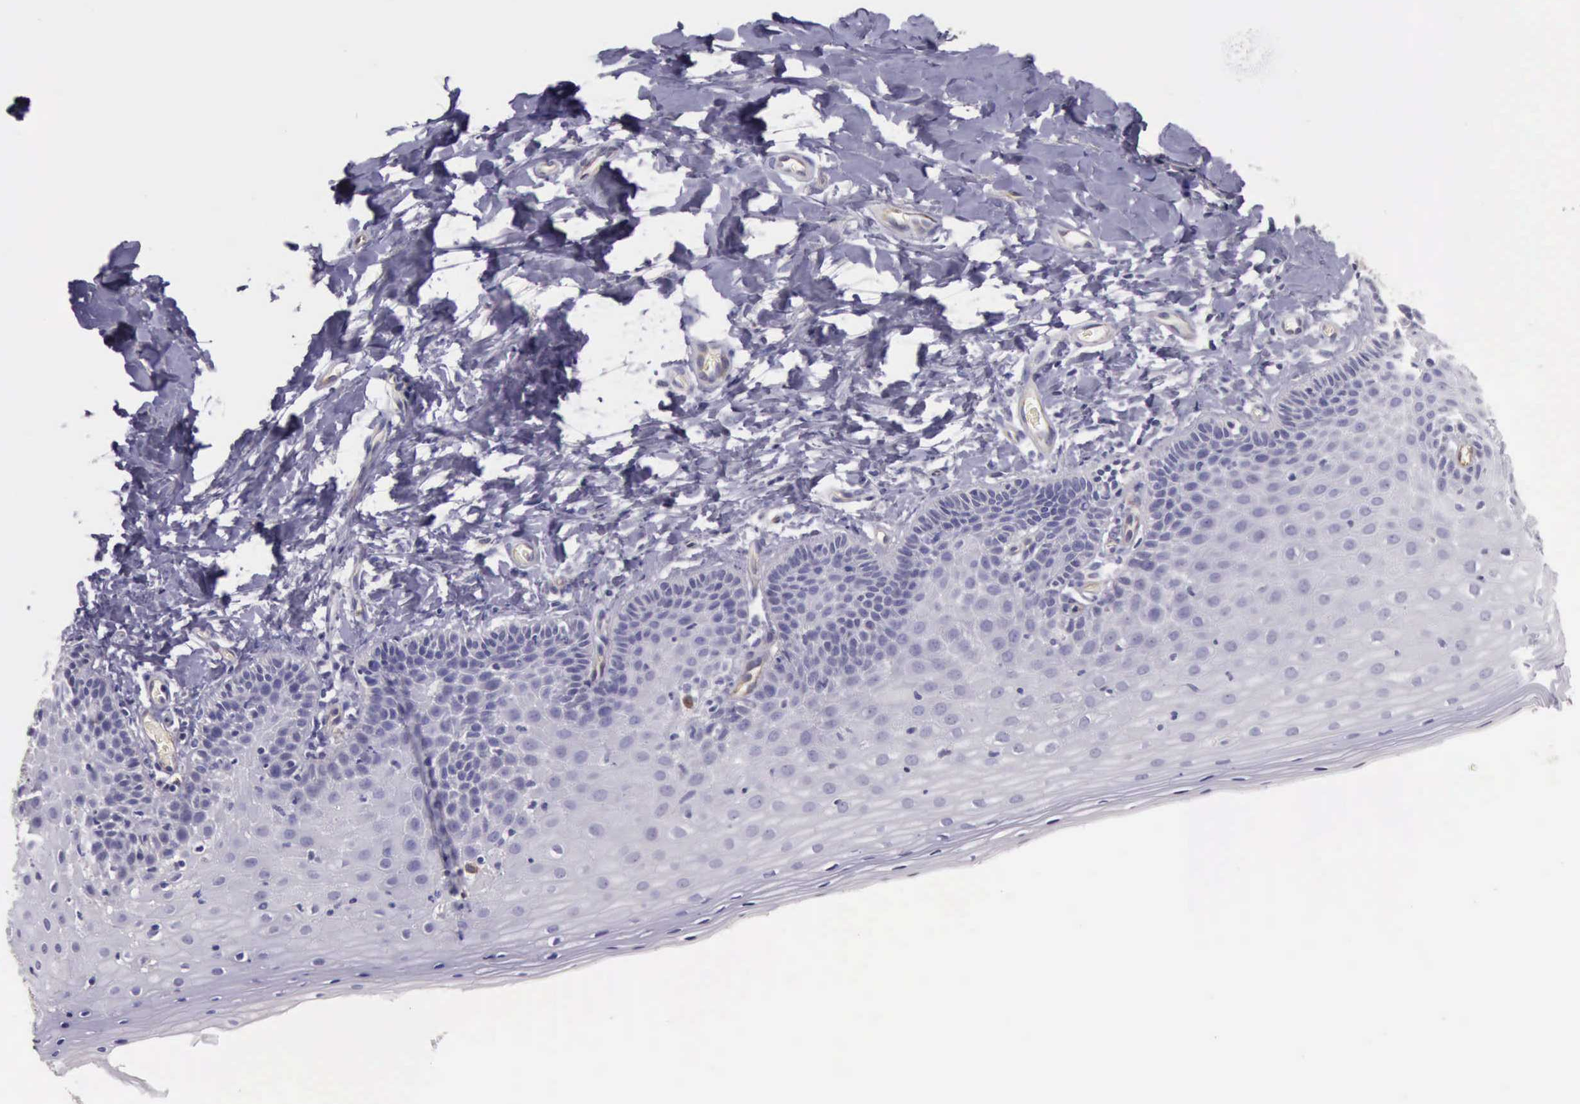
{"staining": {"intensity": "negative", "quantity": "none", "location": "none"}, "tissue": "cervix", "cell_type": "Glandular cells", "image_type": "normal", "snomed": [{"axis": "morphology", "description": "Normal tissue, NOS"}, {"axis": "topography", "description": "Cervix"}], "caption": "Immunohistochemical staining of normal cervix exhibits no significant staining in glandular cells.", "gene": "TCEANC", "patient": {"sex": "female", "age": 53}}